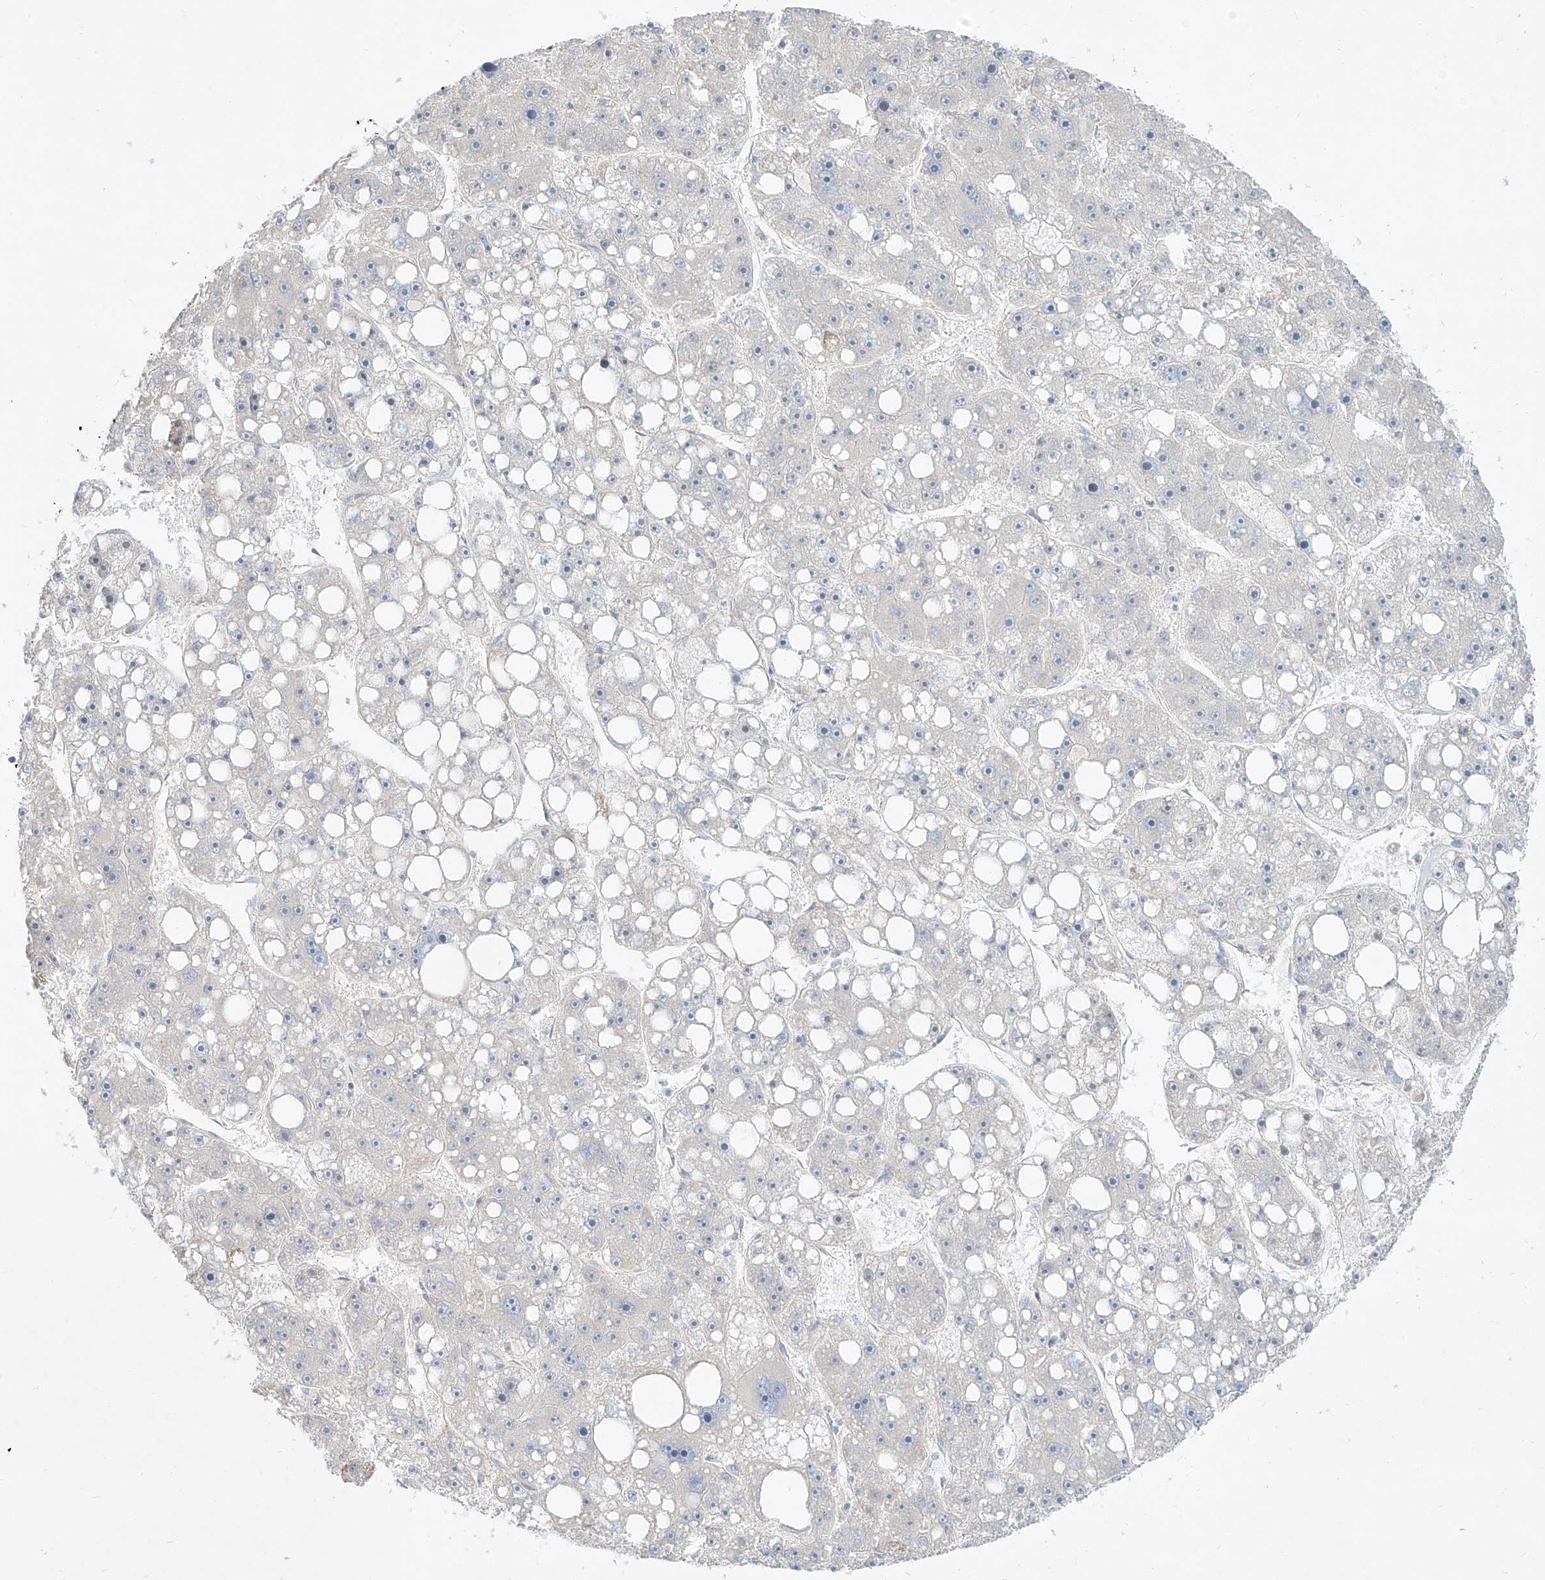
{"staining": {"intensity": "negative", "quantity": "none", "location": "none"}, "tissue": "liver cancer", "cell_type": "Tumor cells", "image_type": "cancer", "snomed": [{"axis": "morphology", "description": "Carcinoma, Hepatocellular, NOS"}, {"axis": "topography", "description": "Liver"}], "caption": "Immunohistochemical staining of human liver hepatocellular carcinoma demonstrates no significant staining in tumor cells. The staining is performed using DAB brown chromogen with nuclei counter-stained in using hematoxylin.", "gene": "AJM1", "patient": {"sex": "female", "age": 61}}